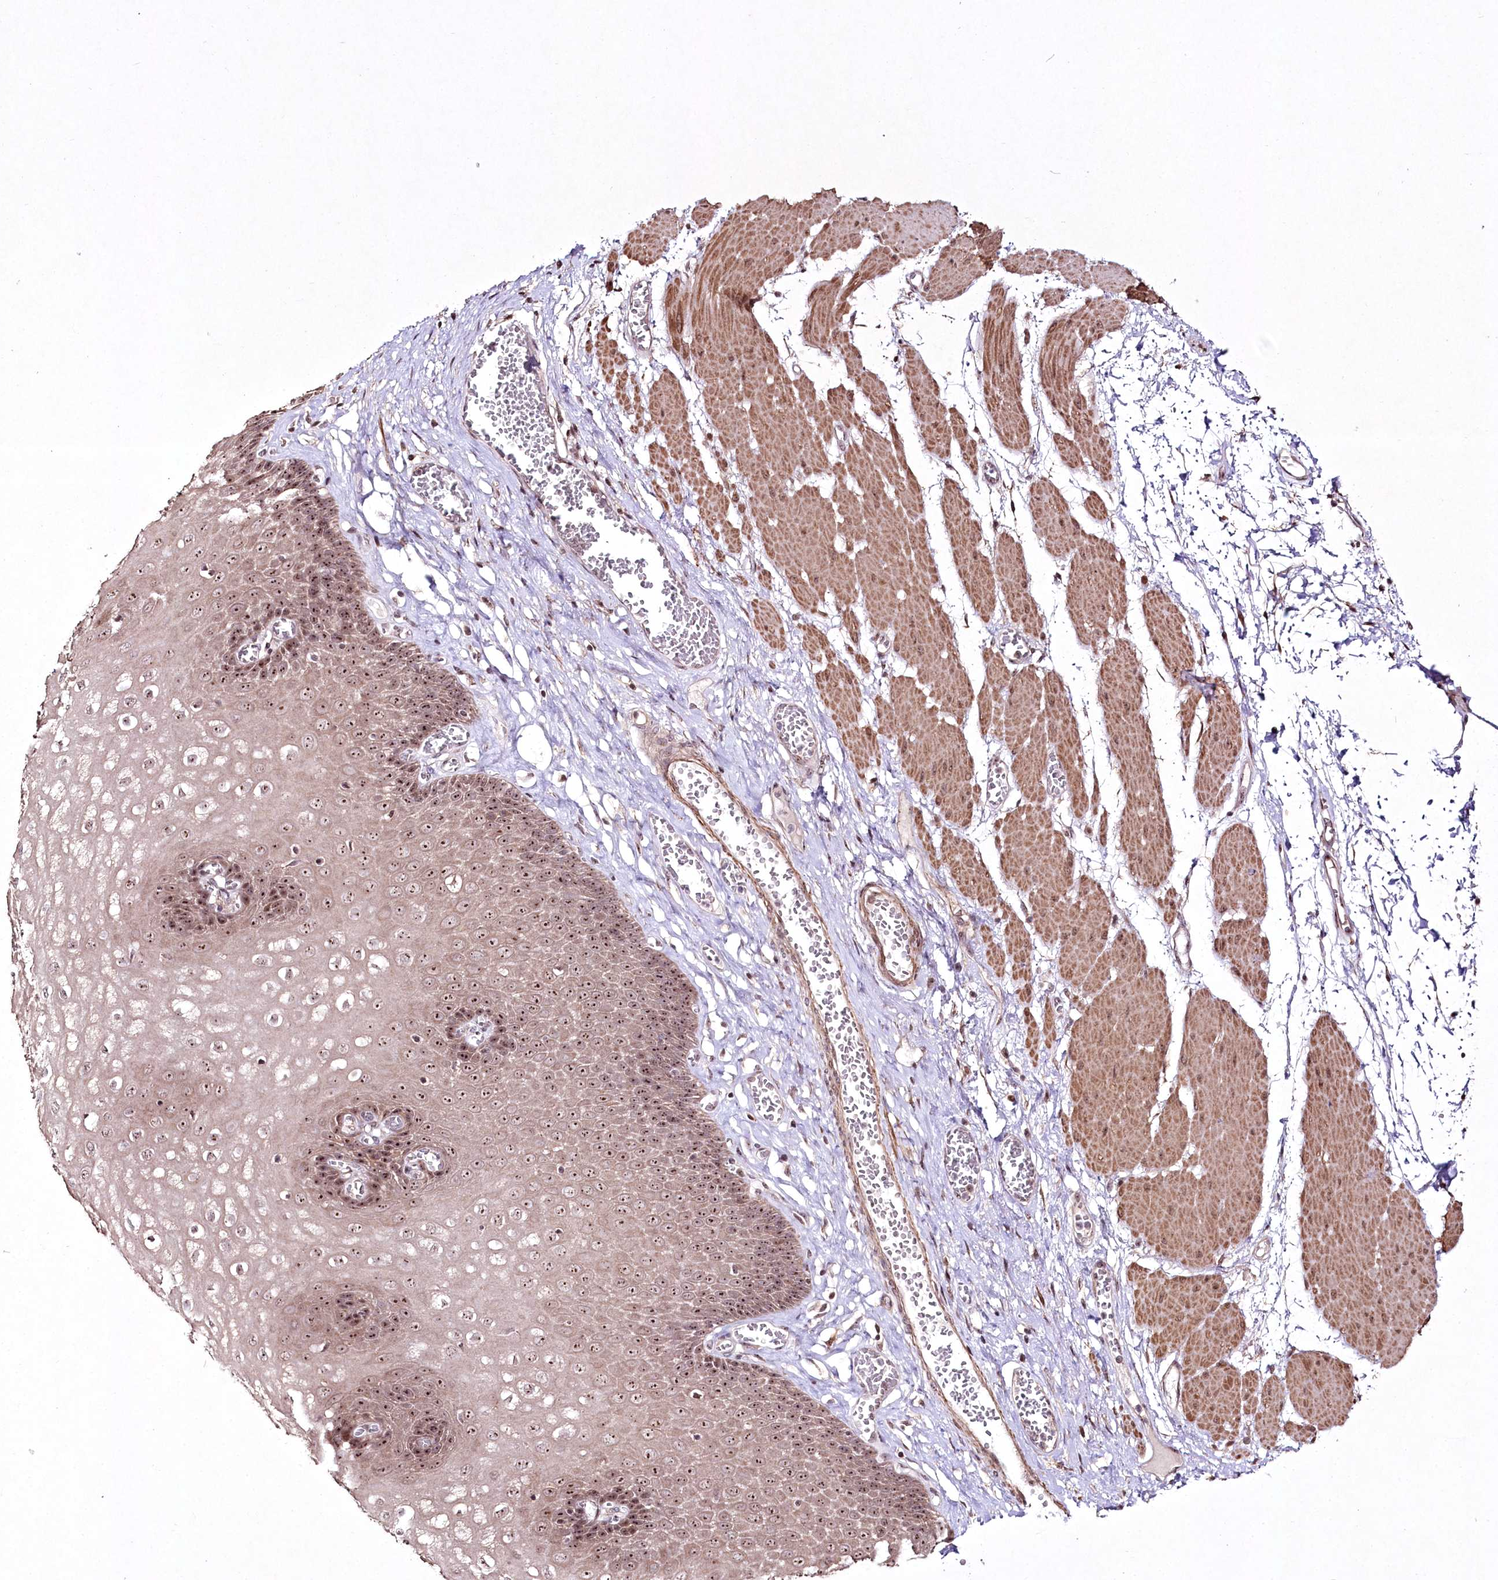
{"staining": {"intensity": "moderate", "quantity": ">75%", "location": "nuclear"}, "tissue": "esophagus", "cell_type": "Squamous epithelial cells", "image_type": "normal", "snomed": [{"axis": "morphology", "description": "Normal tissue, NOS"}, {"axis": "topography", "description": "Esophagus"}], "caption": "Normal esophagus exhibits moderate nuclear expression in about >75% of squamous epithelial cells, visualized by immunohistochemistry.", "gene": "CCDC59", "patient": {"sex": "male", "age": 60}}